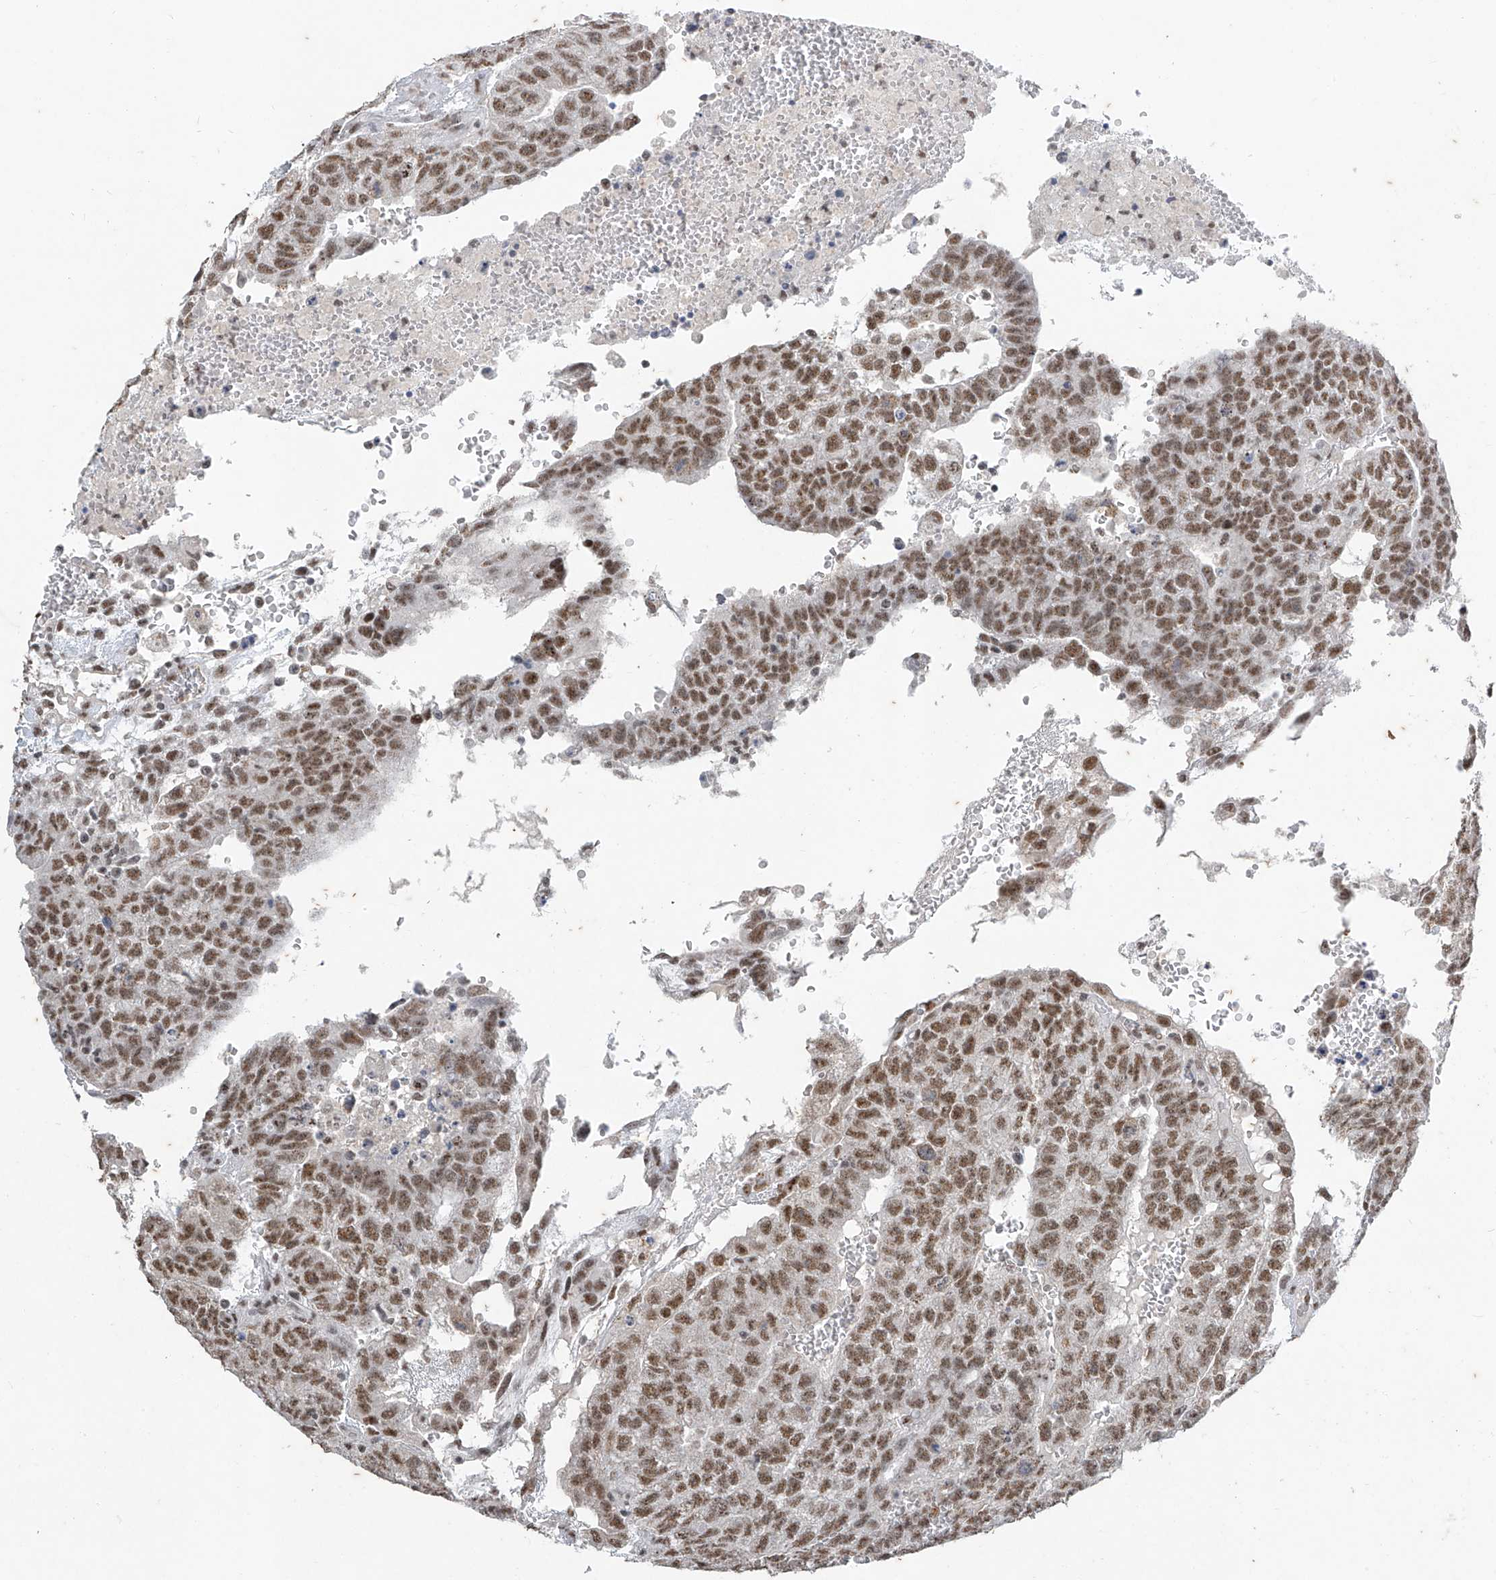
{"staining": {"intensity": "moderate", "quantity": ">75%", "location": "nuclear"}, "tissue": "testis cancer", "cell_type": "Tumor cells", "image_type": "cancer", "snomed": [{"axis": "morphology", "description": "Seminoma, NOS"}, {"axis": "morphology", "description": "Carcinoma, Embryonal, NOS"}, {"axis": "topography", "description": "Testis"}], "caption": "DAB immunohistochemical staining of testis cancer (embryonal carcinoma) displays moderate nuclear protein staining in approximately >75% of tumor cells. The protein of interest is stained brown, and the nuclei are stained in blue (DAB (3,3'-diaminobenzidine) IHC with brightfield microscopy, high magnification).", "gene": "TFEC", "patient": {"sex": "male", "age": 52}}